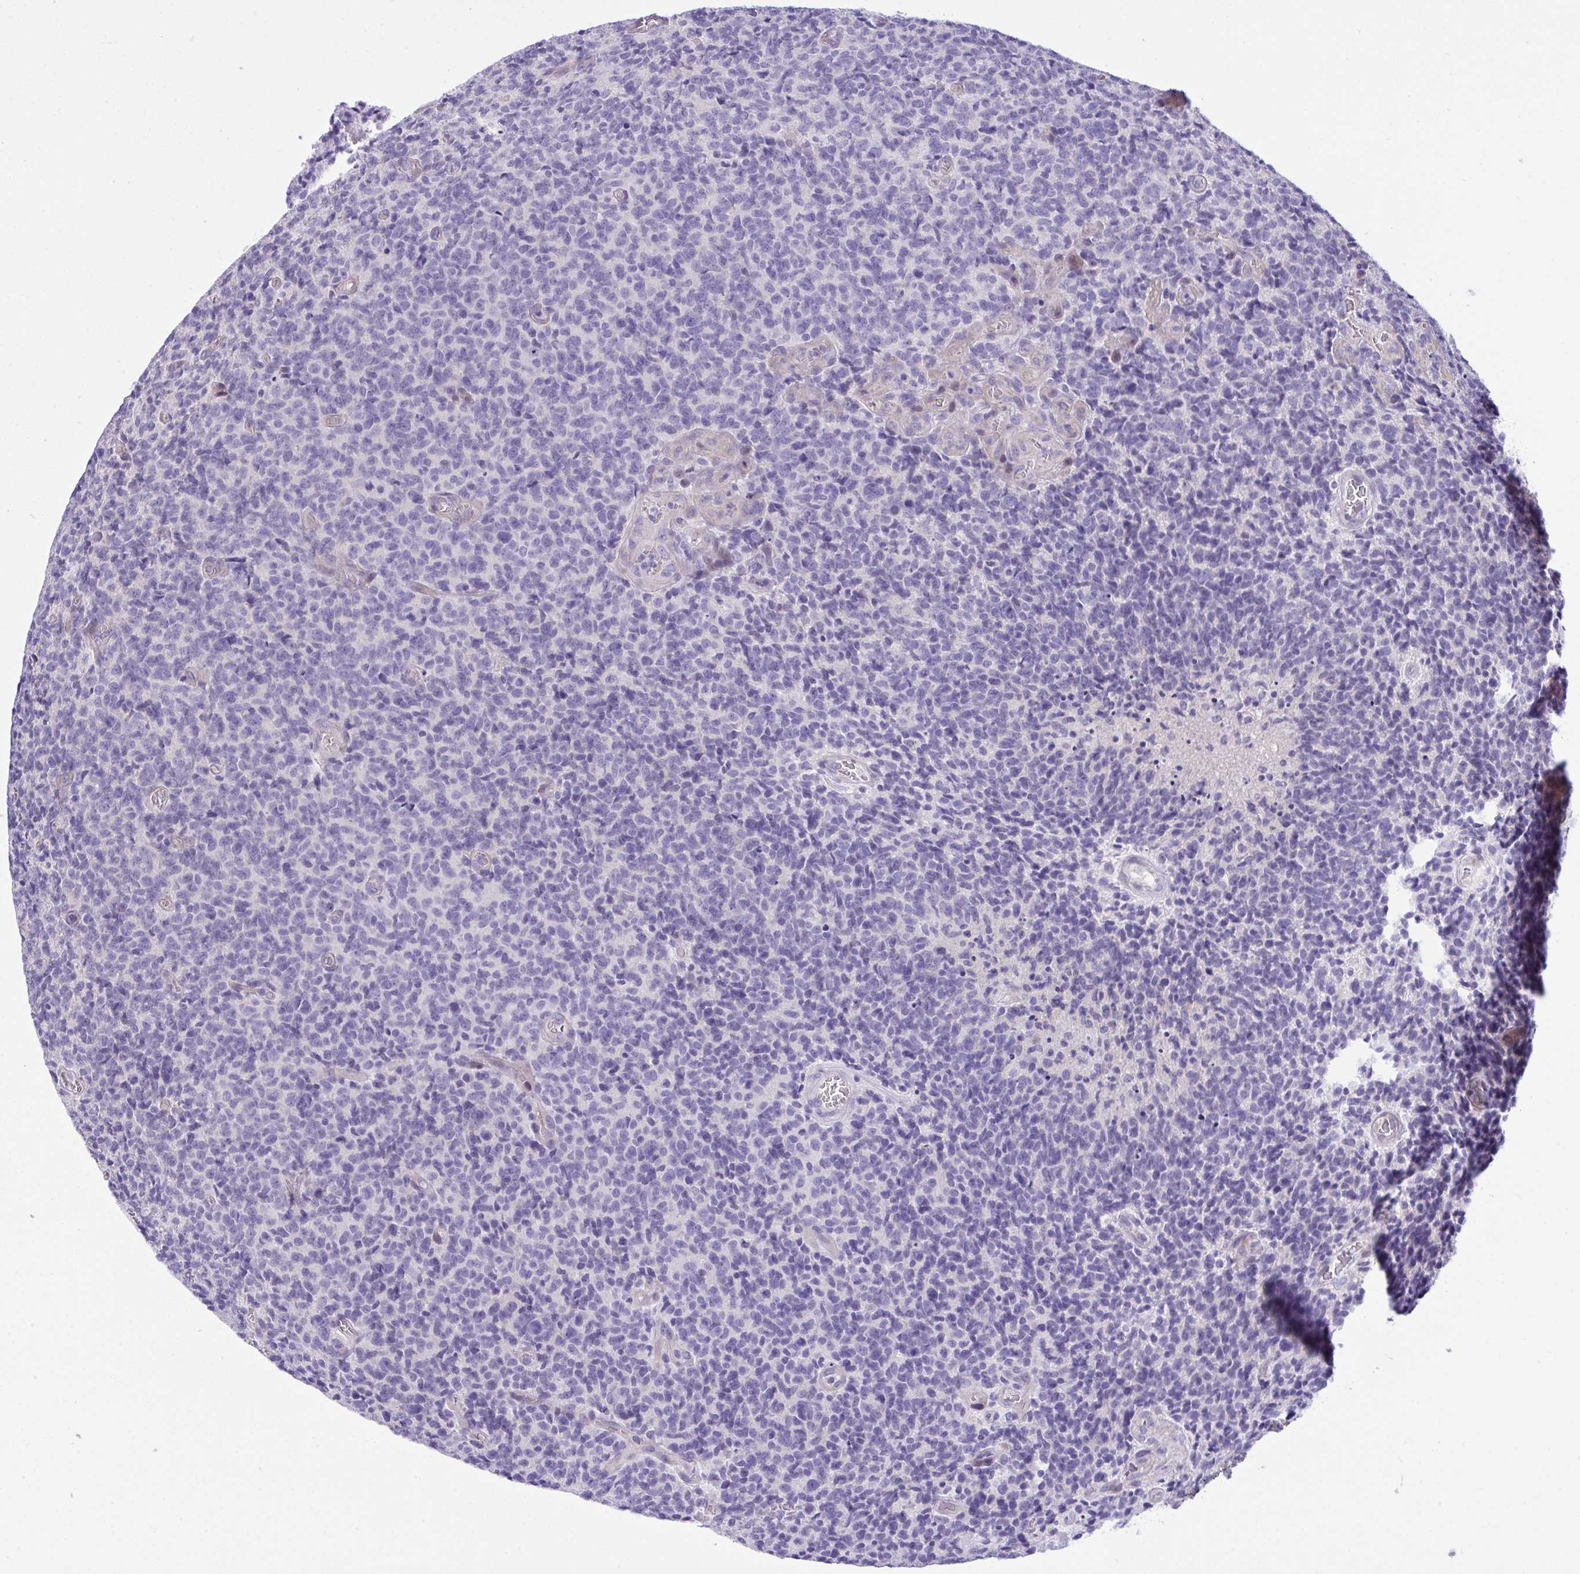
{"staining": {"intensity": "negative", "quantity": "none", "location": "none"}, "tissue": "glioma", "cell_type": "Tumor cells", "image_type": "cancer", "snomed": [{"axis": "morphology", "description": "Glioma, malignant, High grade"}, {"axis": "topography", "description": "Brain"}], "caption": "Immunohistochemistry histopathology image of glioma stained for a protein (brown), which reveals no expression in tumor cells.", "gene": "WDR97", "patient": {"sex": "male", "age": 76}}